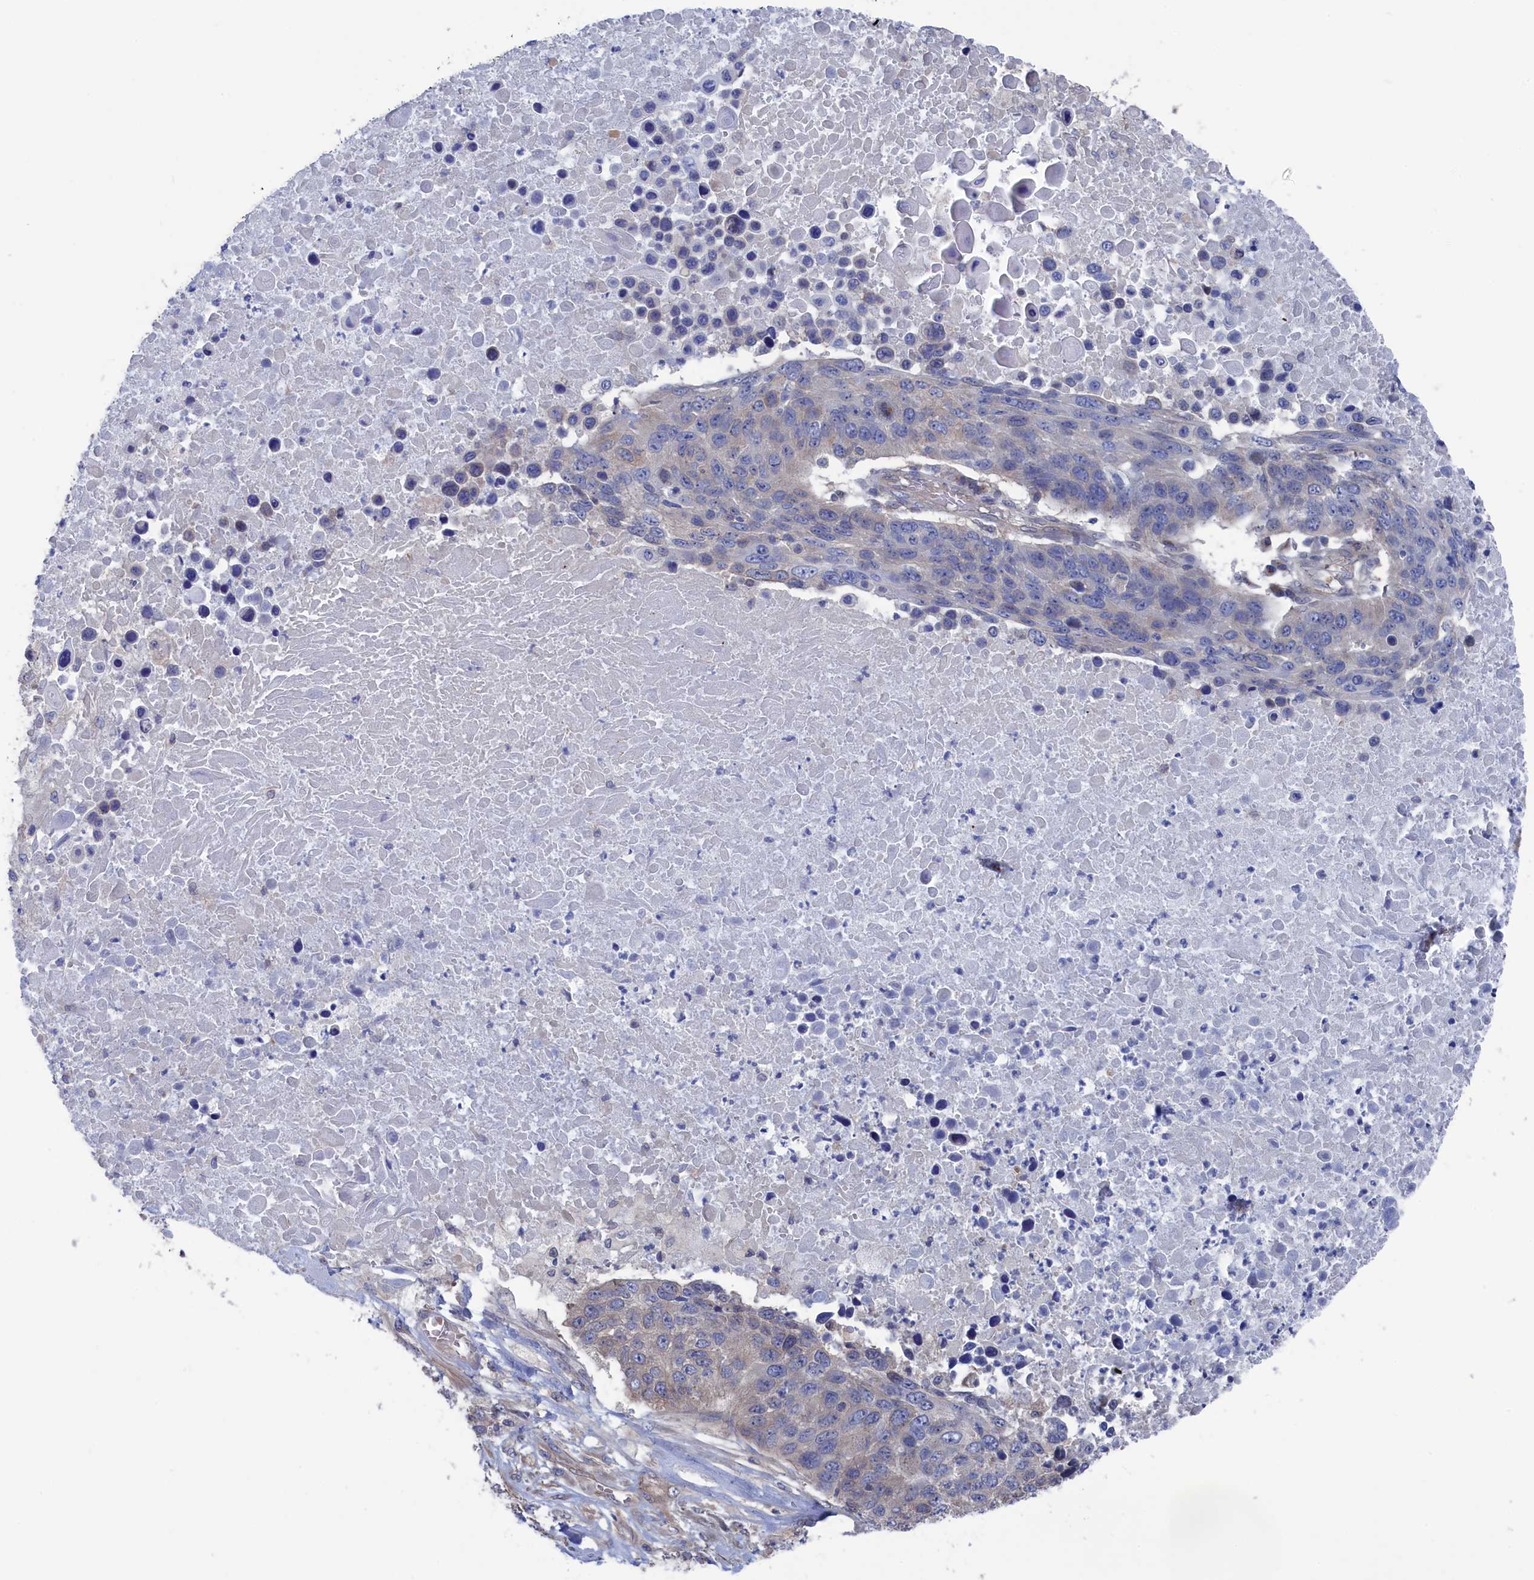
{"staining": {"intensity": "negative", "quantity": "none", "location": "none"}, "tissue": "lung cancer", "cell_type": "Tumor cells", "image_type": "cancer", "snomed": [{"axis": "morphology", "description": "Normal tissue, NOS"}, {"axis": "morphology", "description": "Squamous cell carcinoma, NOS"}, {"axis": "topography", "description": "Lymph node"}, {"axis": "topography", "description": "Lung"}], "caption": "Histopathology image shows no significant protein expression in tumor cells of lung cancer. Brightfield microscopy of immunohistochemistry stained with DAB (3,3'-diaminobenzidine) (brown) and hematoxylin (blue), captured at high magnification.", "gene": "NUTF2", "patient": {"sex": "male", "age": 66}}